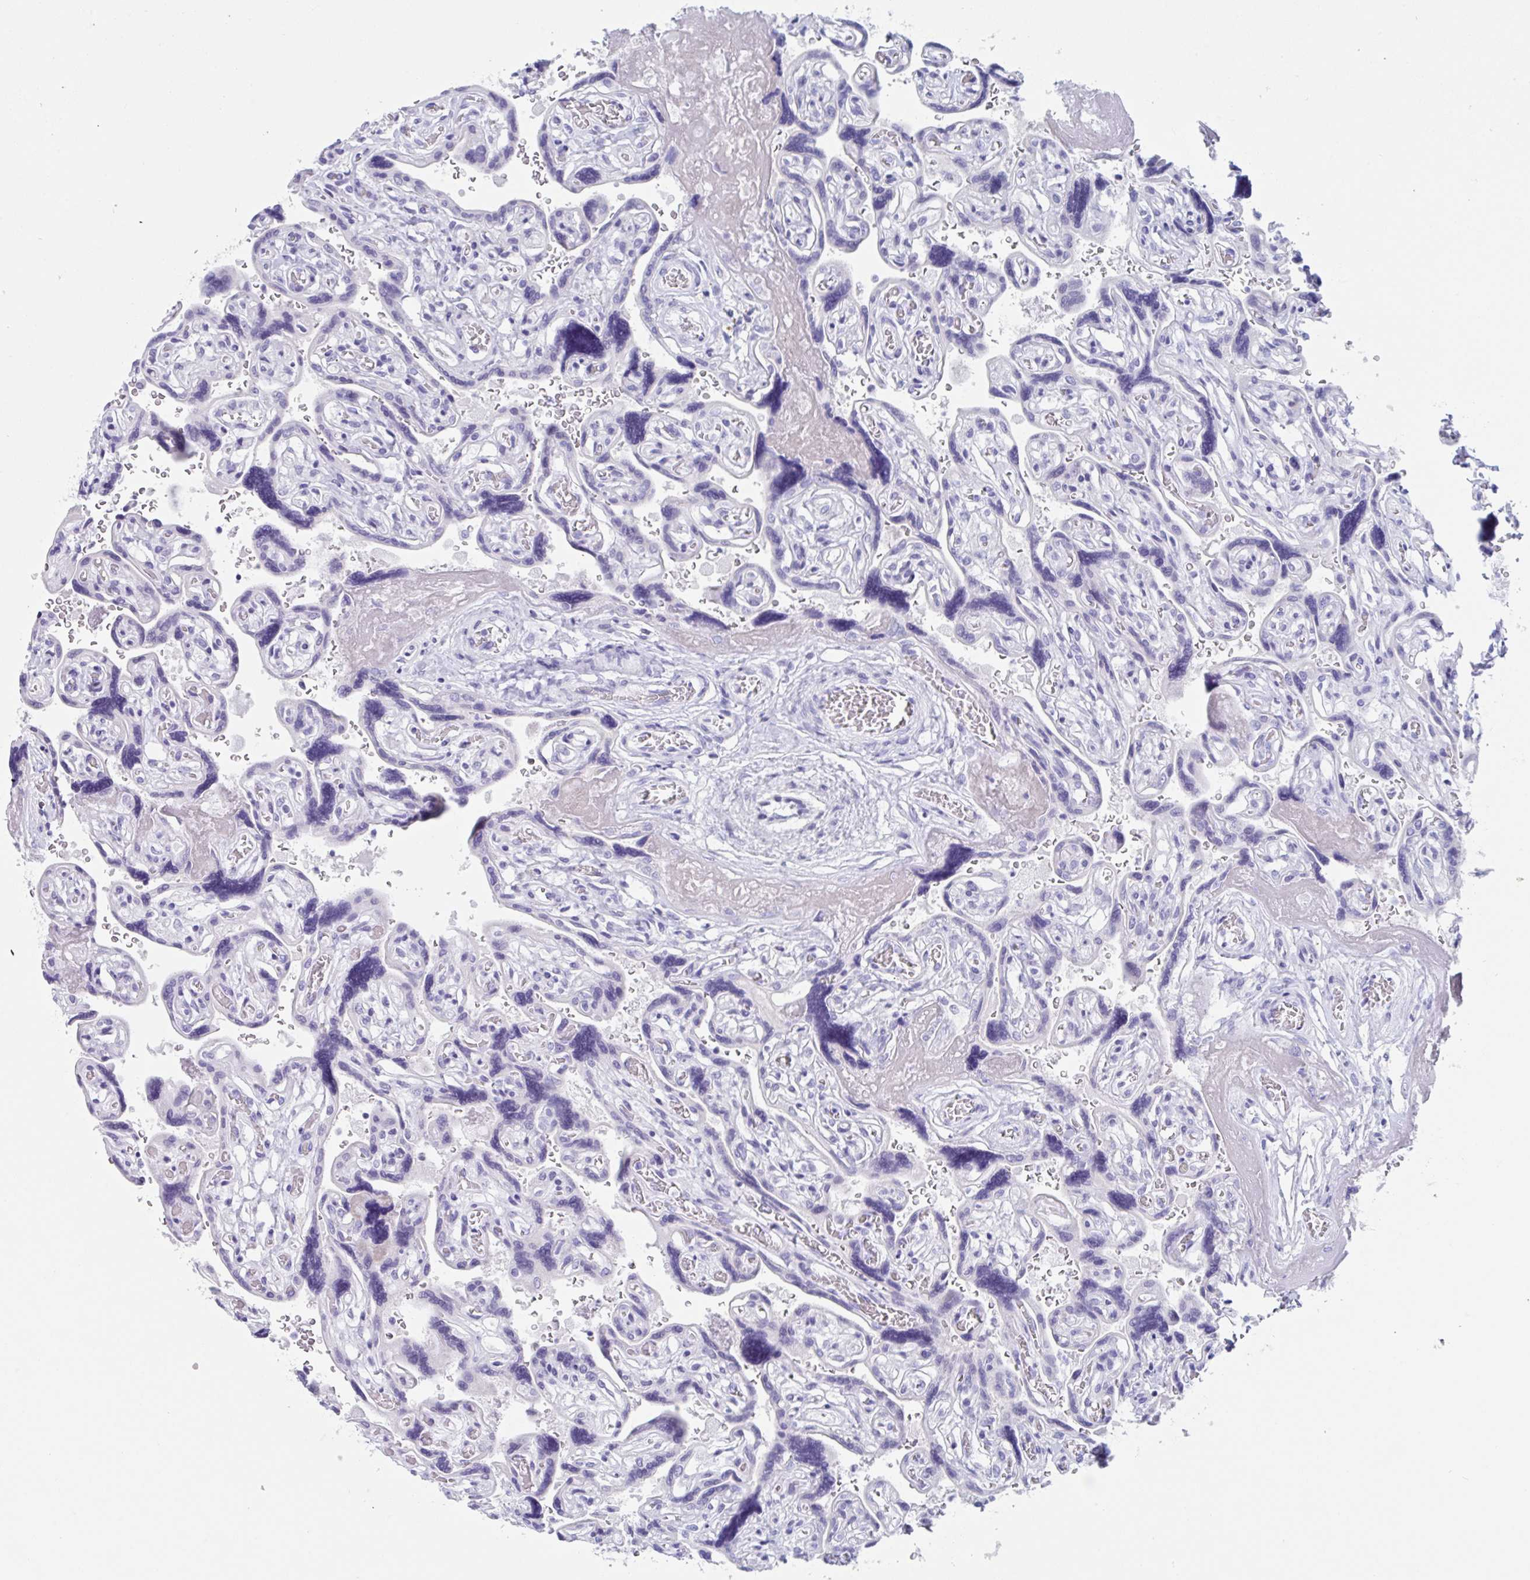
{"staining": {"intensity": "negative", "quantity": "none", "location": "none"}, "tissue": "placenta", "cell_type": "Decidual cells", "image_type": "normal", "snomed": [{"axis": "morphology", "description": "Normal tissue, NOS"}, {"axis": "topography", "description": "Placenta"}], "caption": "Human placenta stained for a protein using immunohistochemistry displays no staining in decidual cells.", "gene": "ZPBP", "patient": {"sex": "female", "age": 32}}